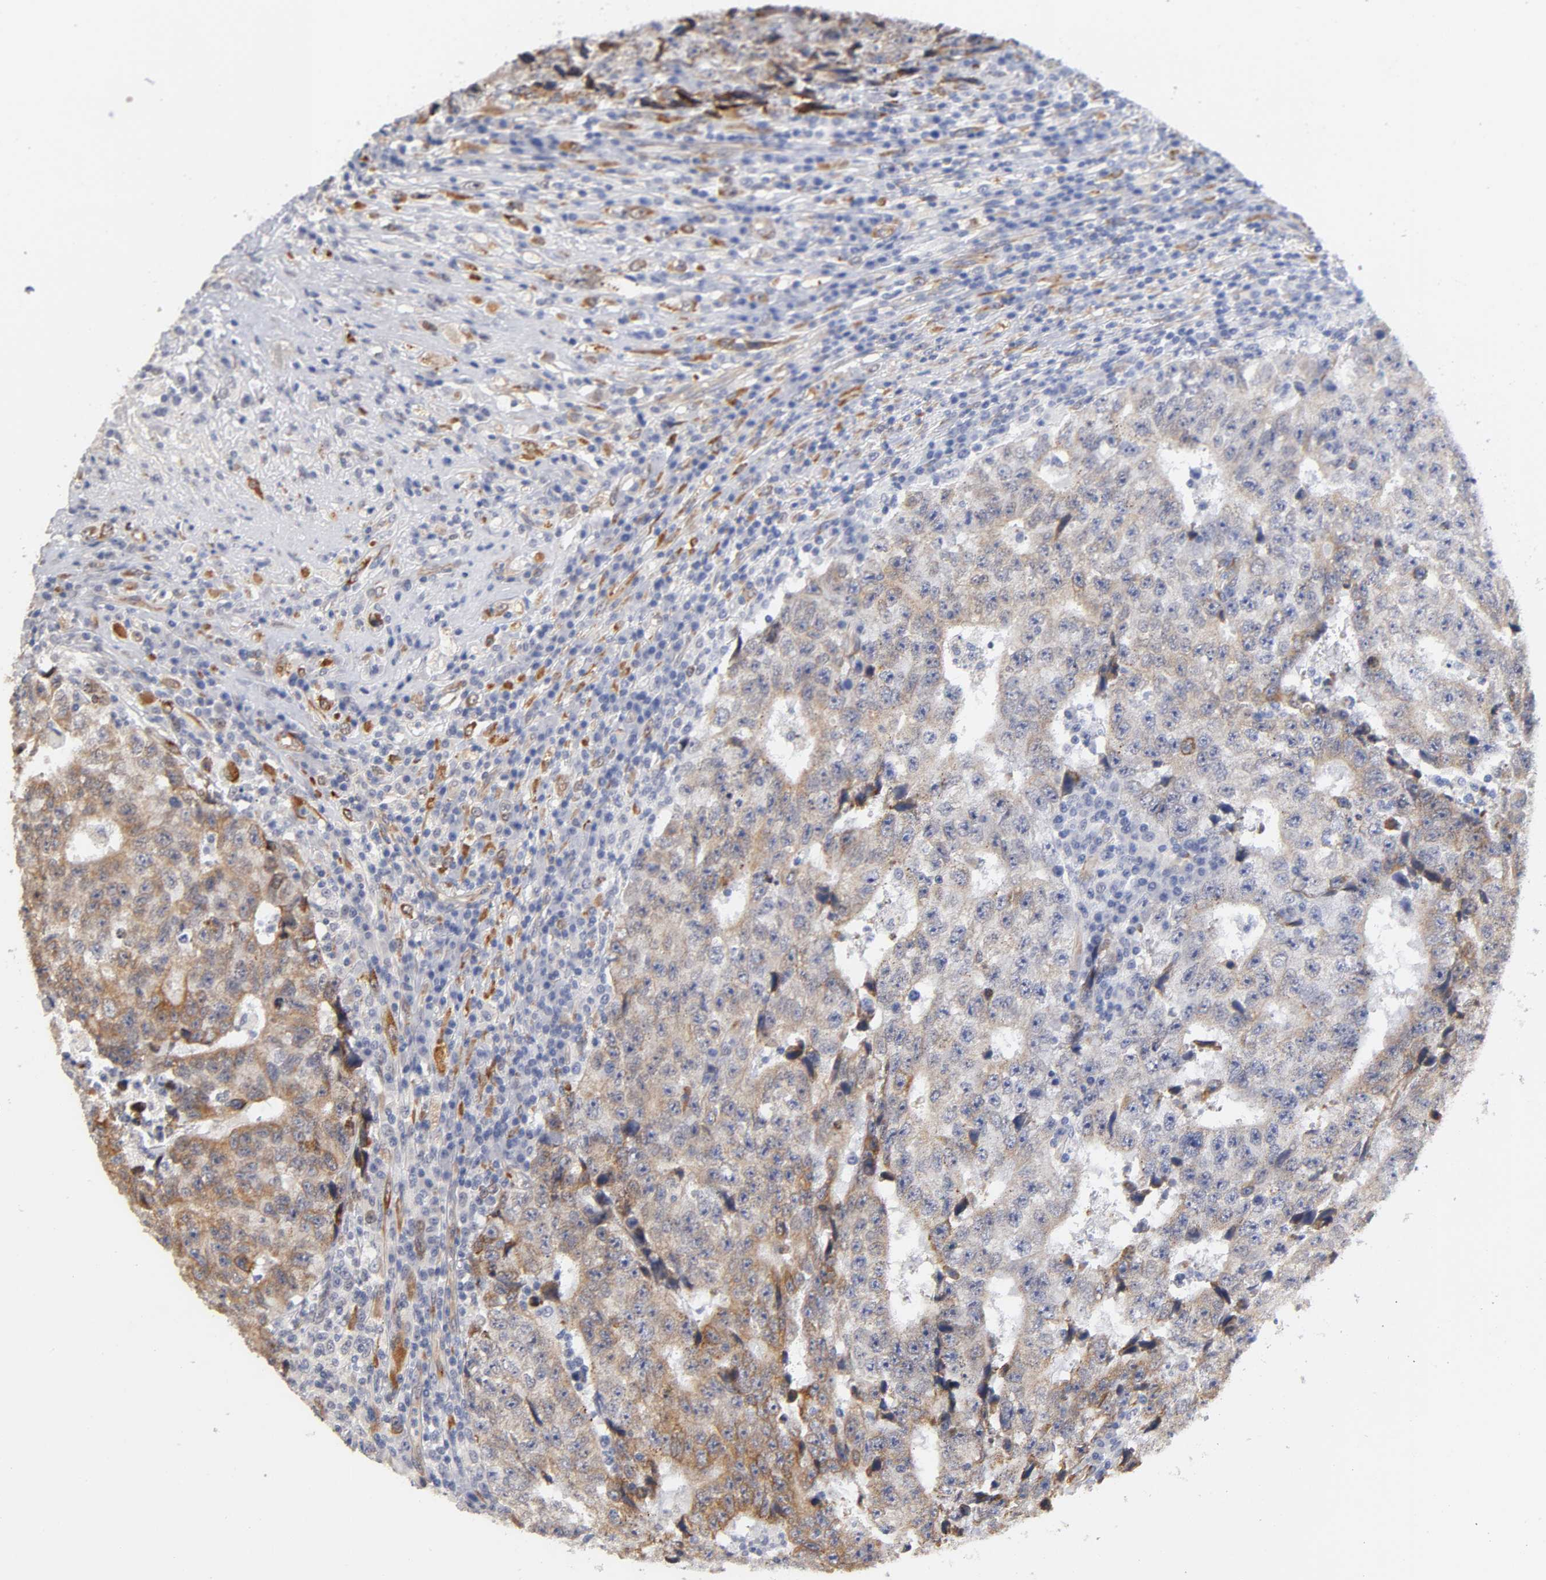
{"staining": {"intensity": "moderate", "quantity": "25%-75%", "location": "cytoplasmic/membranous"}, "tissue": "testis cancer", "cell_type": "Tumor cells", "image_type": "cancer", "snomed": [{"axis": "morphology", "description": "Necrosis, NOS"}, {"axis": "morphology", "description": "Carcinoma, Embryonal, NOS"}, {"axis": "topography", "description": "Testis"}], "caption": "This photomicrograph displays immunohistochemistry staining of testis embryonal carcinoma, with medium moderate cytoplasmic/membranous expression in approximately 25%-75% of tumor cells.", "gene": "LAMB1", "patient": {"sex": "male", "age": 19}}